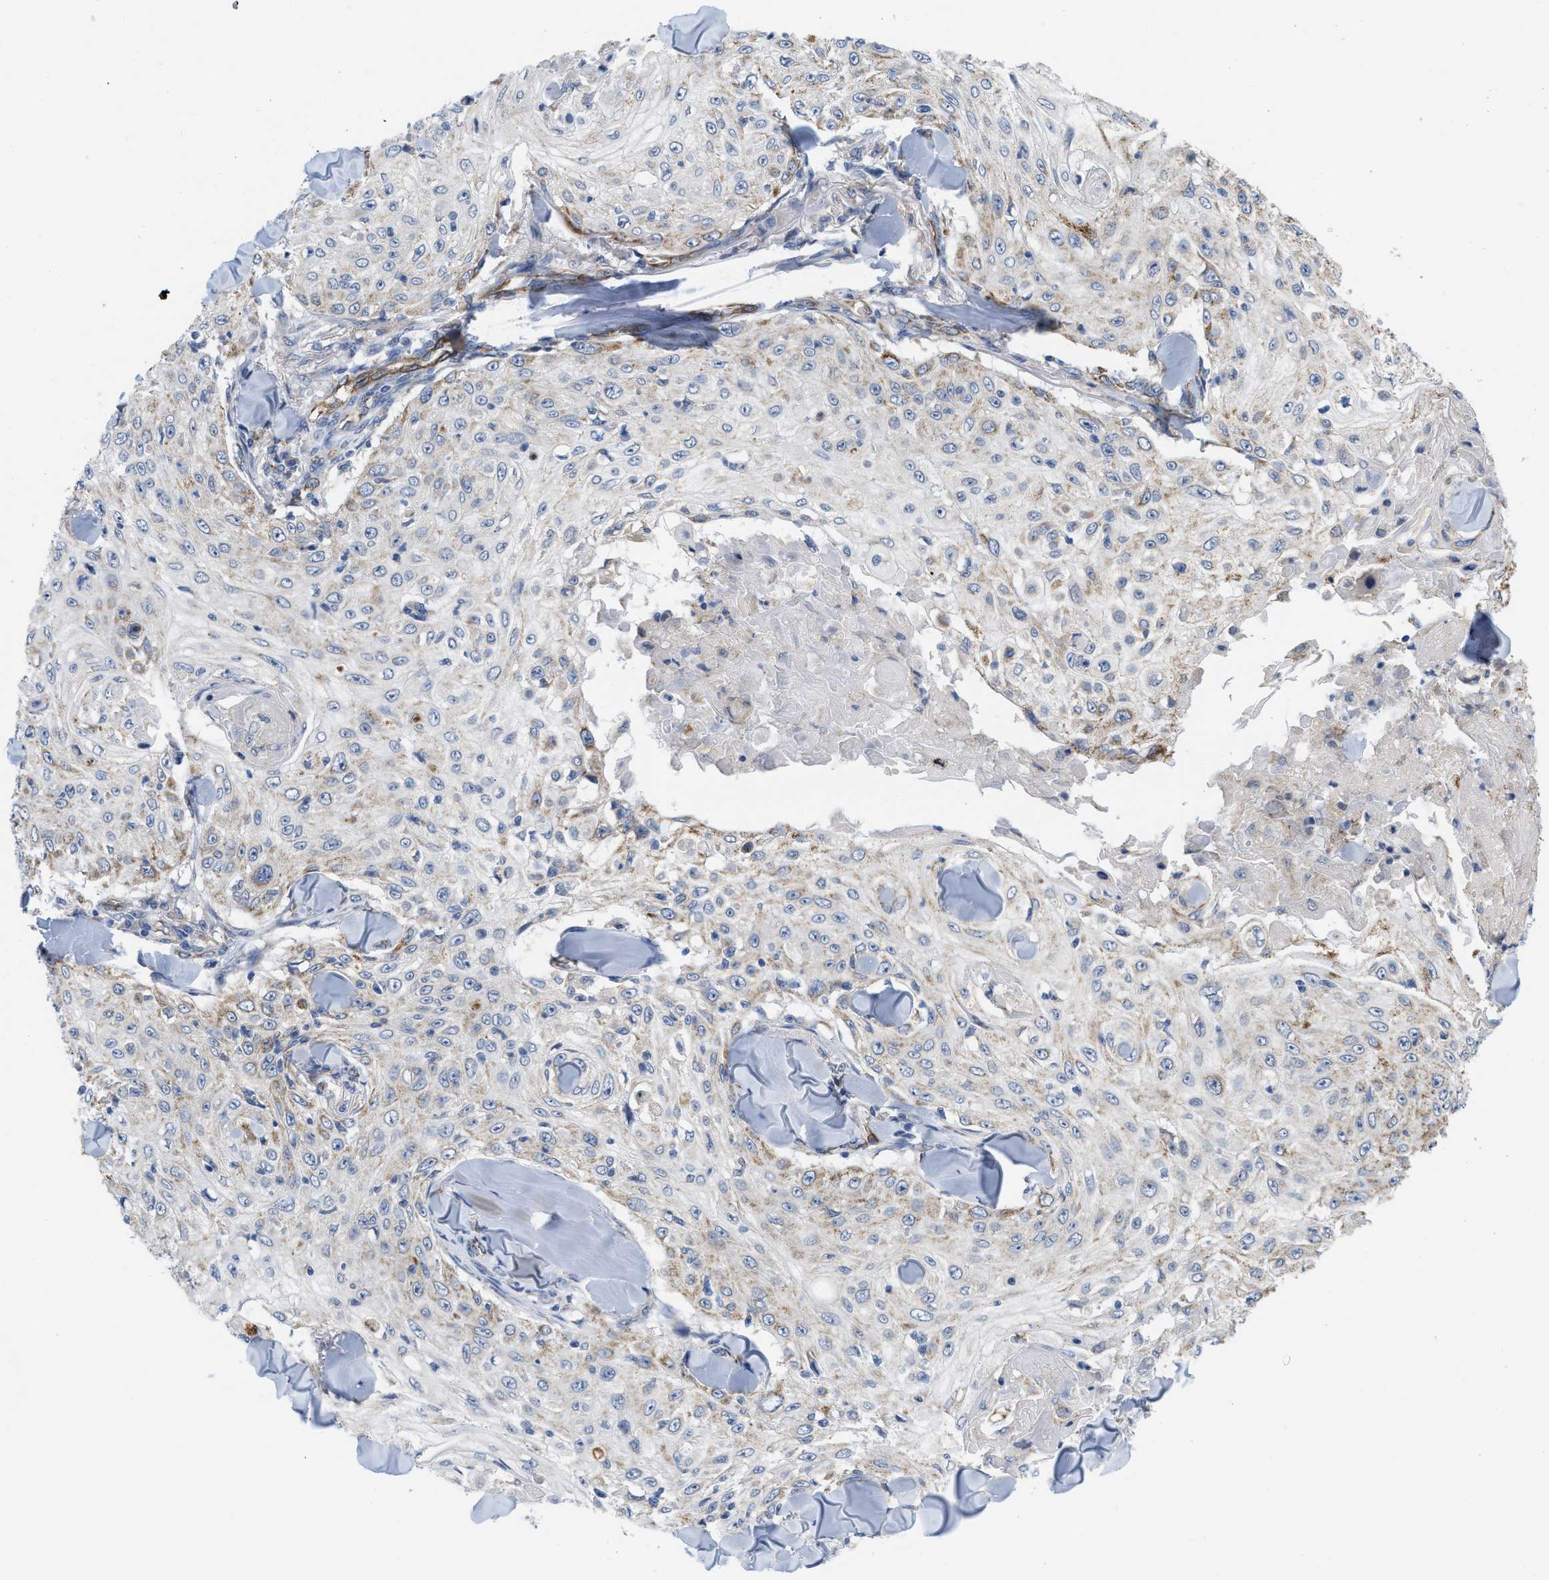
{"staining": {"intensity": "moderate", "quantity": "<25%", "location": "cytoplasmic/membranous"}, "tissue": "skin cancer", "cell_type": "Tumor cells", "image_type": "cancer", "snomed": [{"axis": "morphology", "description": "Squamous cell carcinoma, NOS"}, {"axis": "topography", "description": "Skin"}], "caption": "Protein analysis of skin cancer tissue reveals moderate cytoplasmic/membranous staining in about <25% of tumor cells.", "gene": "EOGT", "patient": {"sex": "male", "age": 86}}